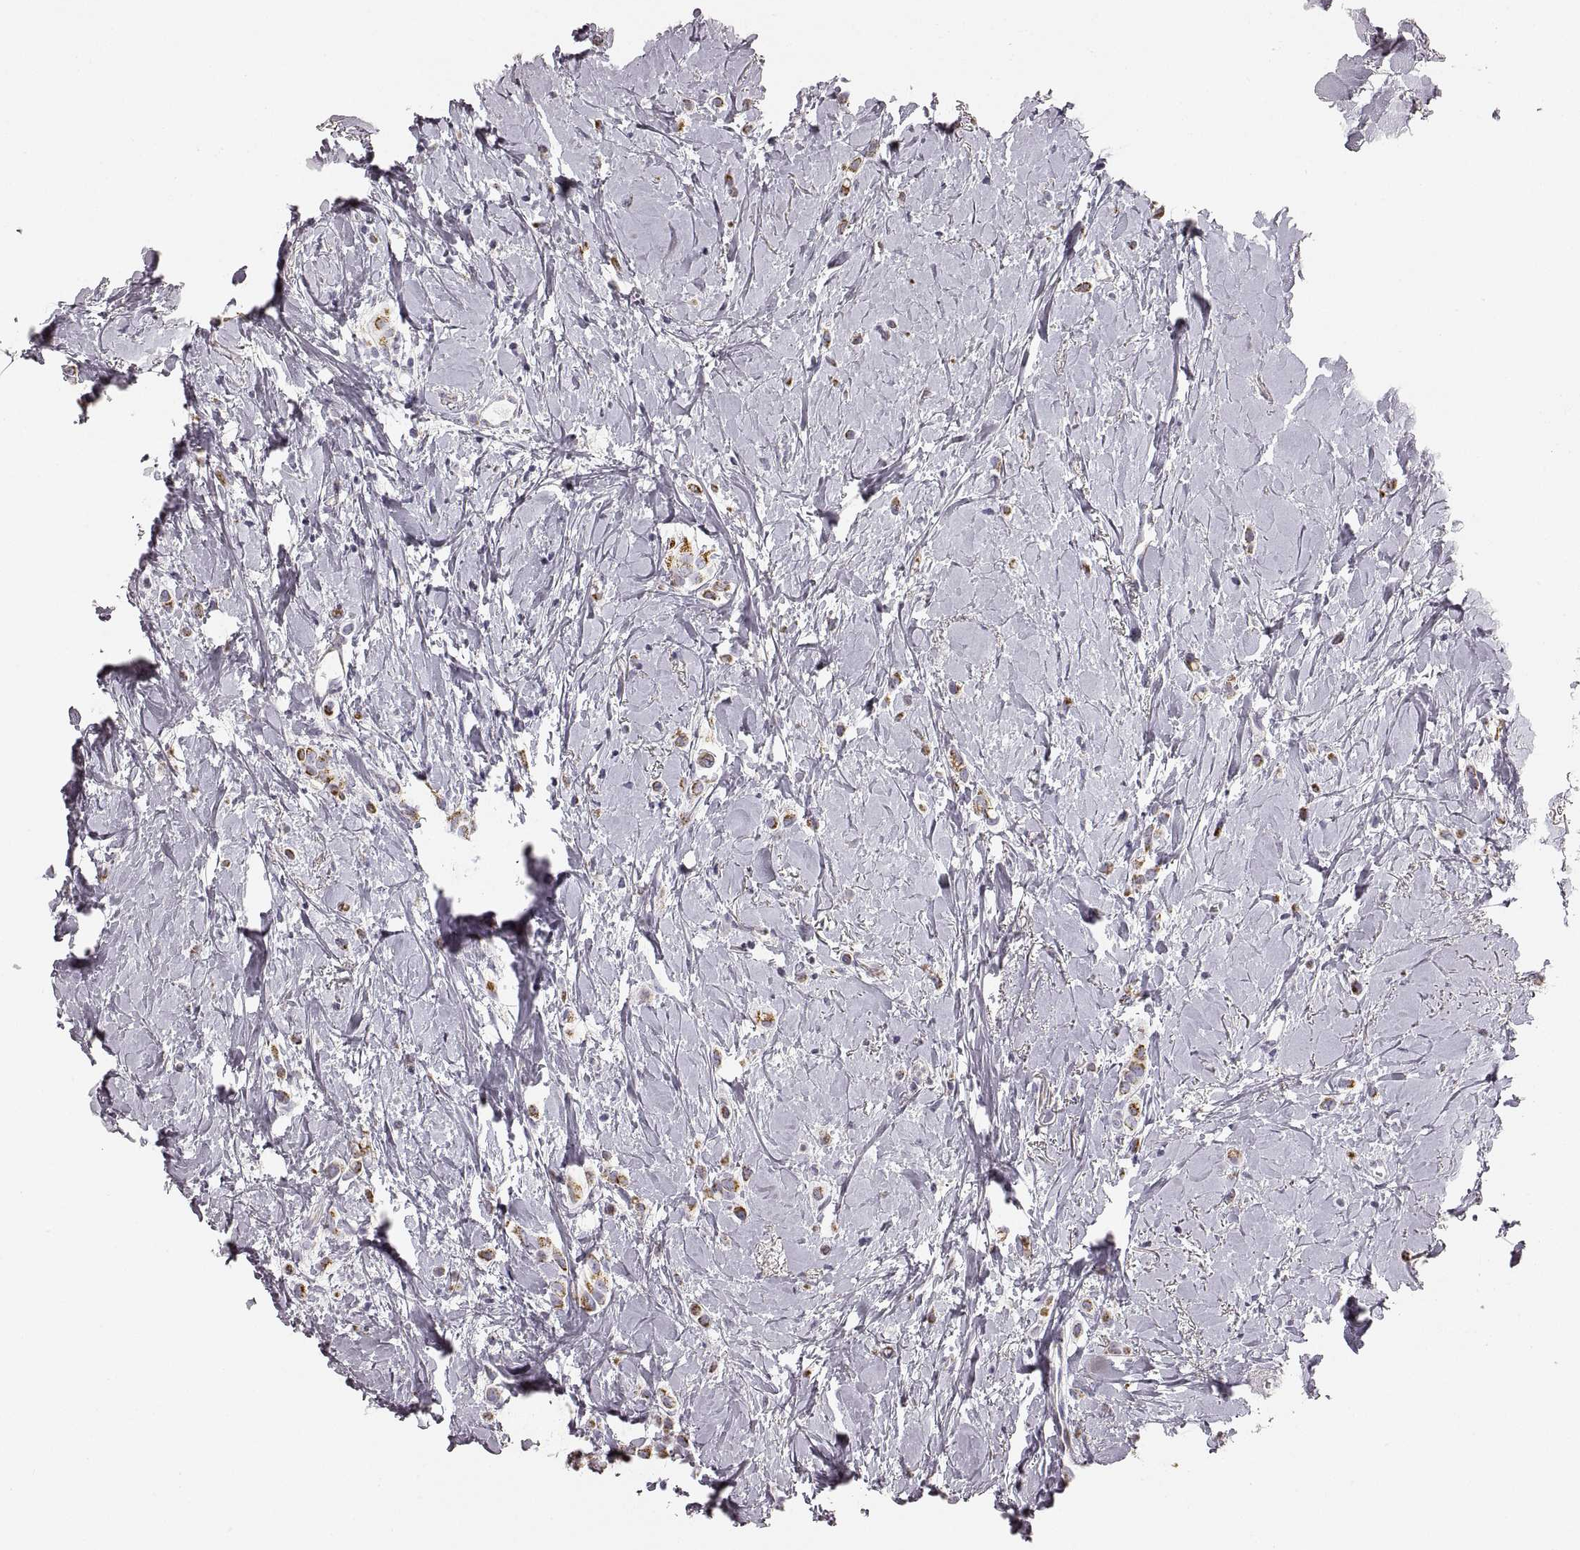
{"staining": {"intensity": "moderate", "quantity": ">75%", "location": "cytoplasmic/membranous"}, "tissue": "breast cancer", "cell_type": "Tumor cells", "image_type": "cancer", "snomed": [{"axis": "morphology", "description": "Lobular carcinoma"}, {"axis": "topography", "description": "Breast"}], "caption": "IHC photomicrograph of breast cancer (lobular carcinoma) stained for a protein (brown), which exhibits medium levels of moderate cytoplasmic/membranous positivity in about >75% of tumor cells.", "gene": "RDH13", "patient": {"sex": "female", "age": 66}}